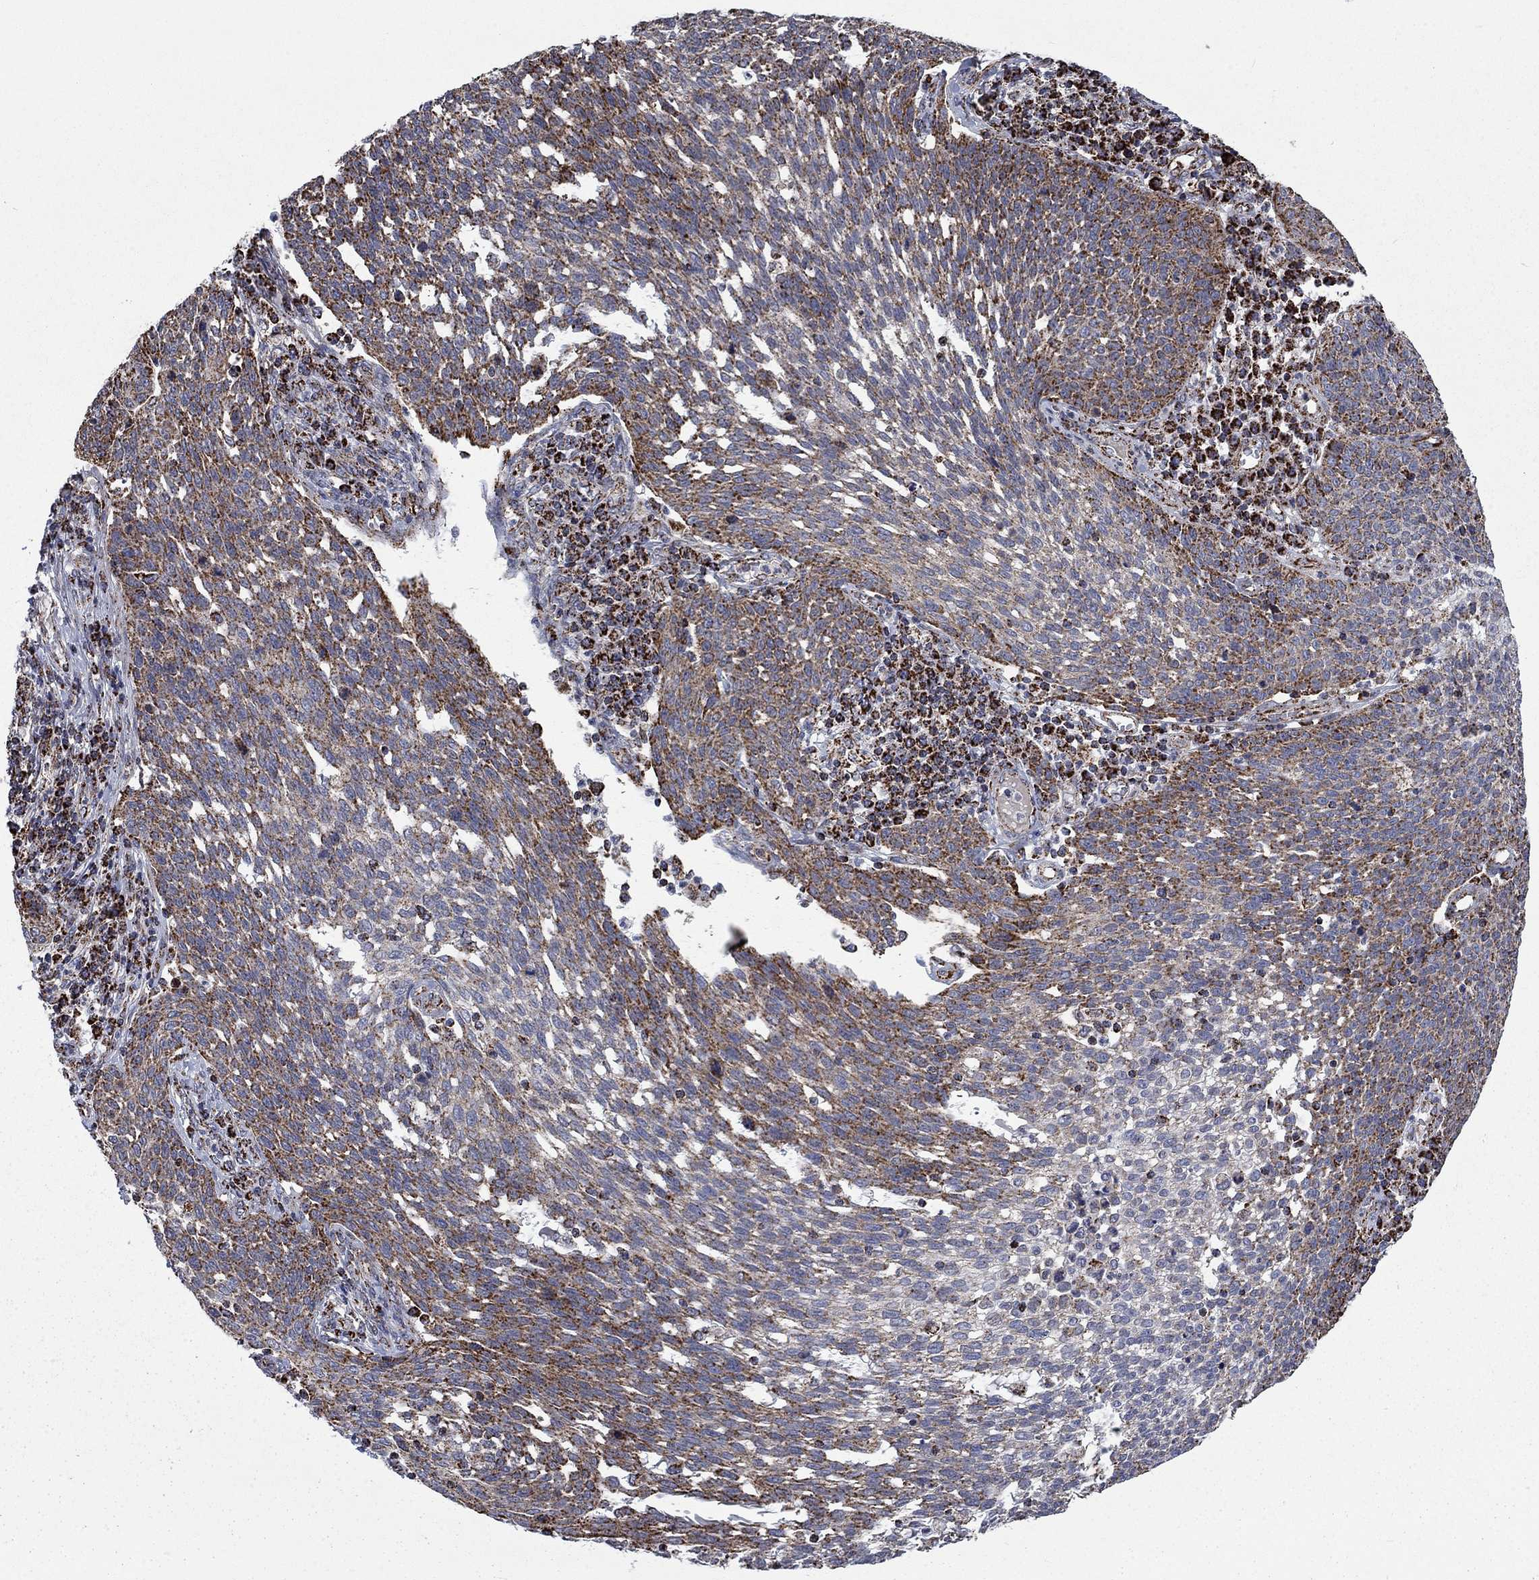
{"staining": {"intensity": "strong", "quantity": "25%-75%", "location": "cytoplasmic/membranous"}, "tissue": "cervical cancer", "cell_type": "Tumor cells", "image_type": "cancer", "snomed": [{"axis": "morphology", "description": "Squamous cell carcinoma, NOS"}, {"axis": "topography", "description": "Cervix"}], "caption": "Human cervical squamous cell carcinoma stained for a protein (brown) exhibits strong cytoplasmic/membranous positive expression in approximately 25%-75% of tumor cells.", "gene": "MOAP1", "patient": {"sex": "female", "age": 34}}